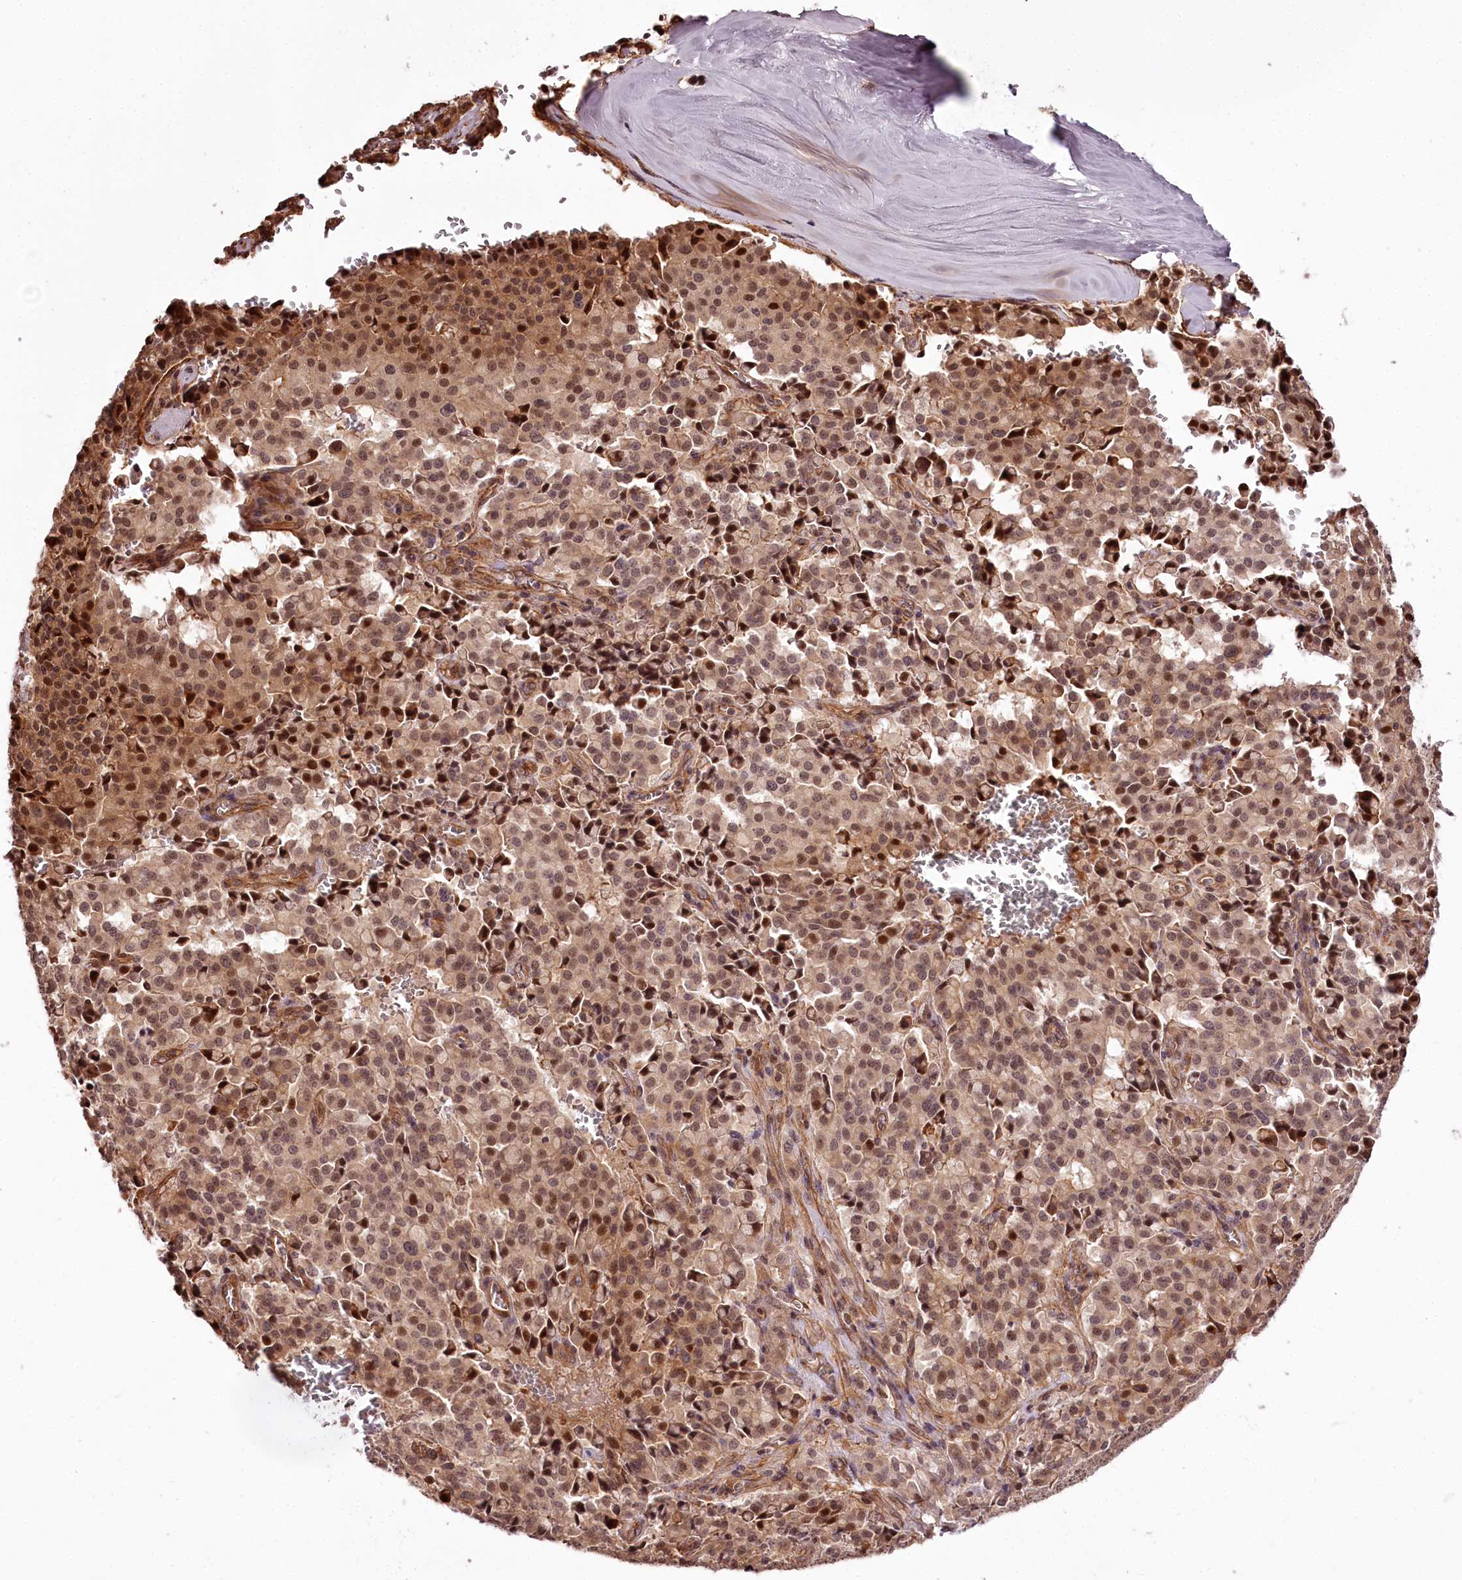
{"staining": {"intensity": "moderate", "quantity": ">75%", "location": "cytoplasmic/membranous,nuclear"}, "tissue": "pancreatic cancer", "cell_type": "Tumor cells", "image_type": "cancer", "snomed": [{"axis": "morphology", "description": "Adenocarcinoma, NOS"}, {"axis": "topography", "description": "Pancreas"}], "caption": "Immunohistochemical staining of adenocarcinoma (pancreatic) demonstrates moderate cytoplasmic/membranous and nuclear protein expression in approximately >75% of tumor cells.", "gene": "TTC33", "patient": {"sex": "male", "age": 65}}